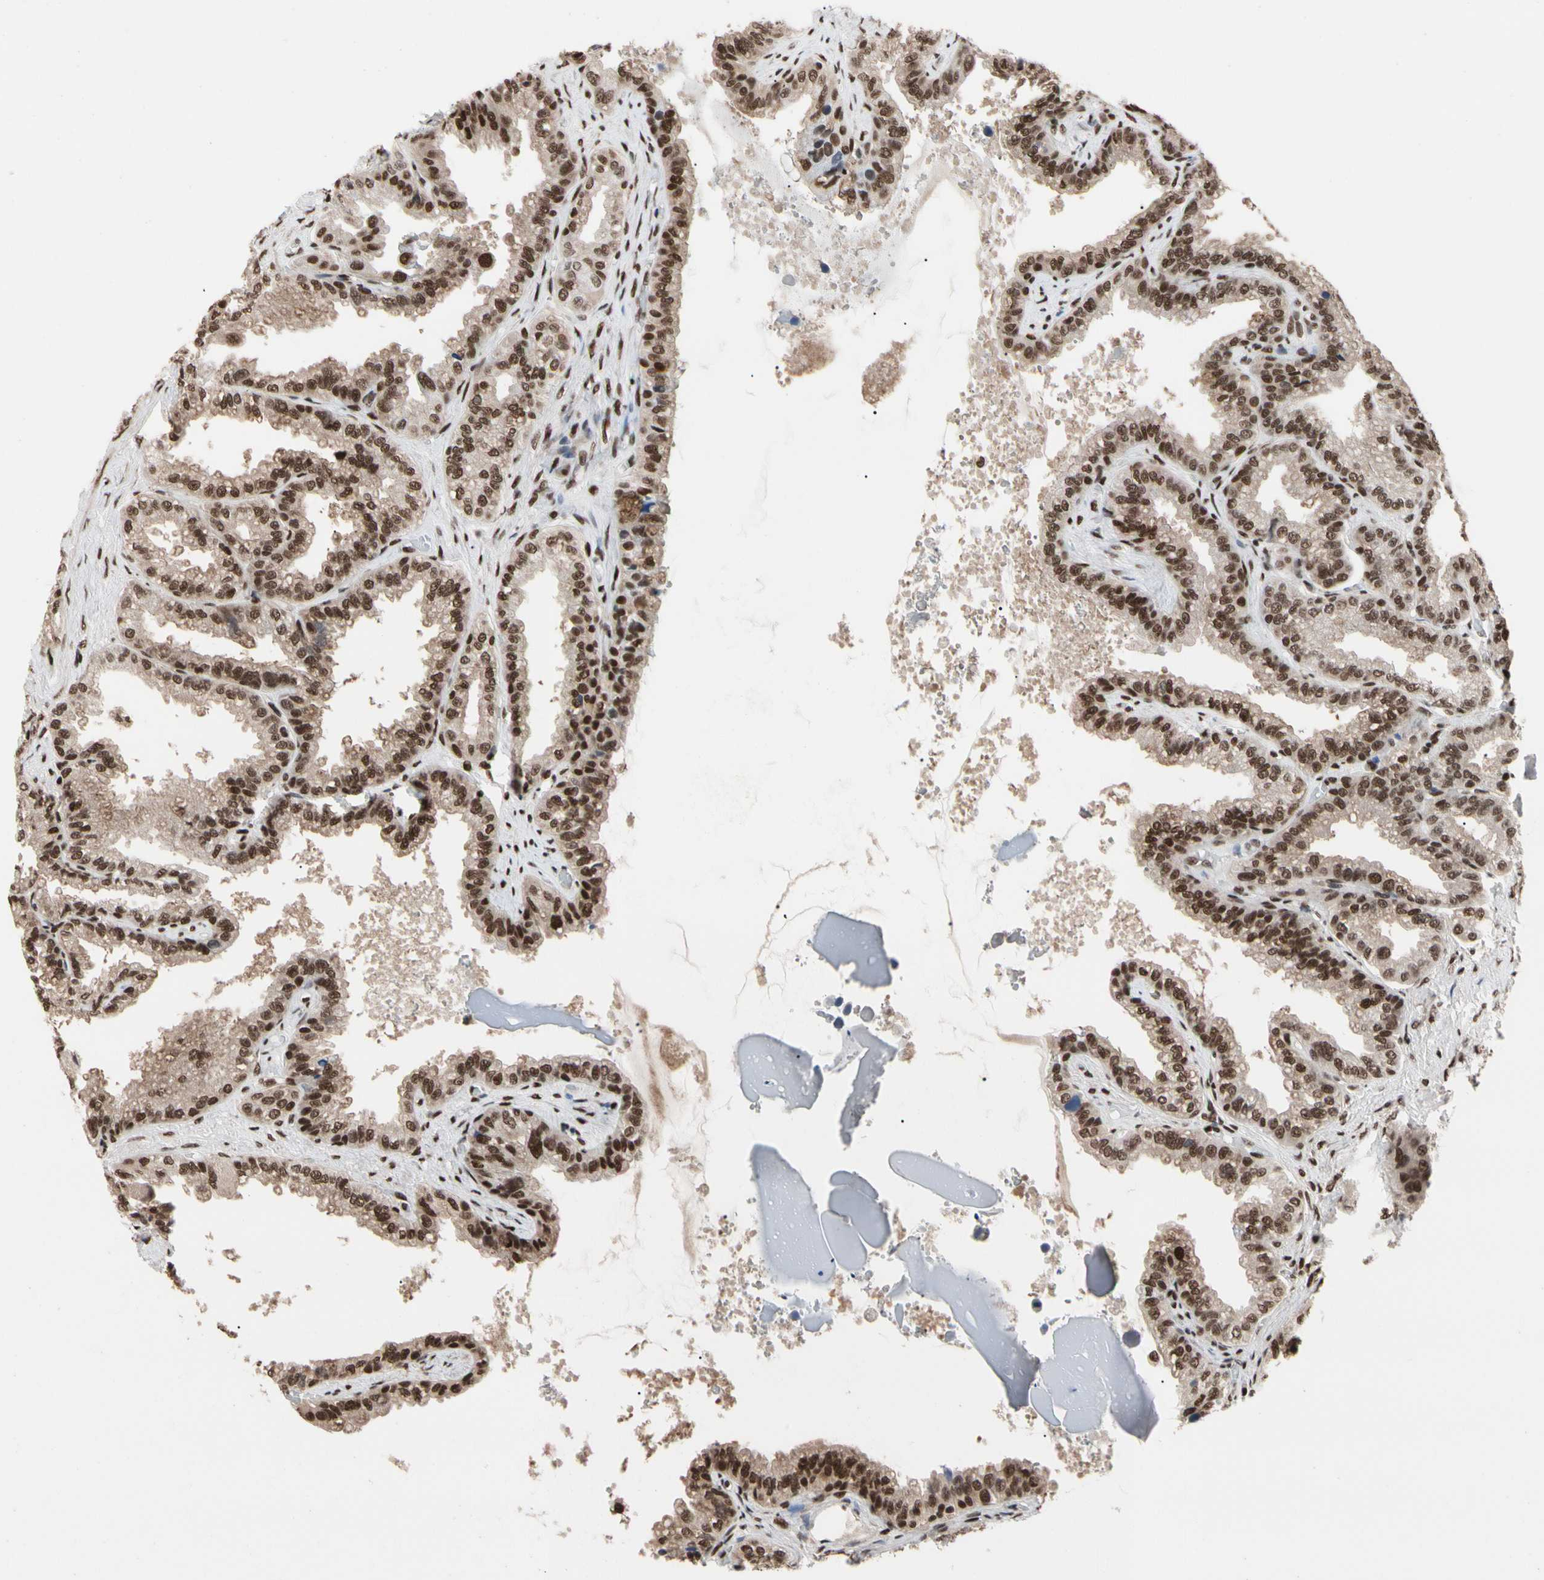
{"staining": {"intensity": "strong", "quantity": ">75%", "location": "nuclear"}, "tissue": "seminal vesicle", "cell_type": "Glandular cells", "image_type": "normal", "snomed": [{"axis": "morphology", "description": "Normal tissue, NOS"}, {"axis": "topography", "description": "Seminal veicle"}], "caption": "Immunohistochemical staining of normal seminal vesicle demonstrates strong nuclear protein expression in about >75% of glandular cells.", "gene": "FAM98B", "patient": {"sex": "male", "age": 46}}